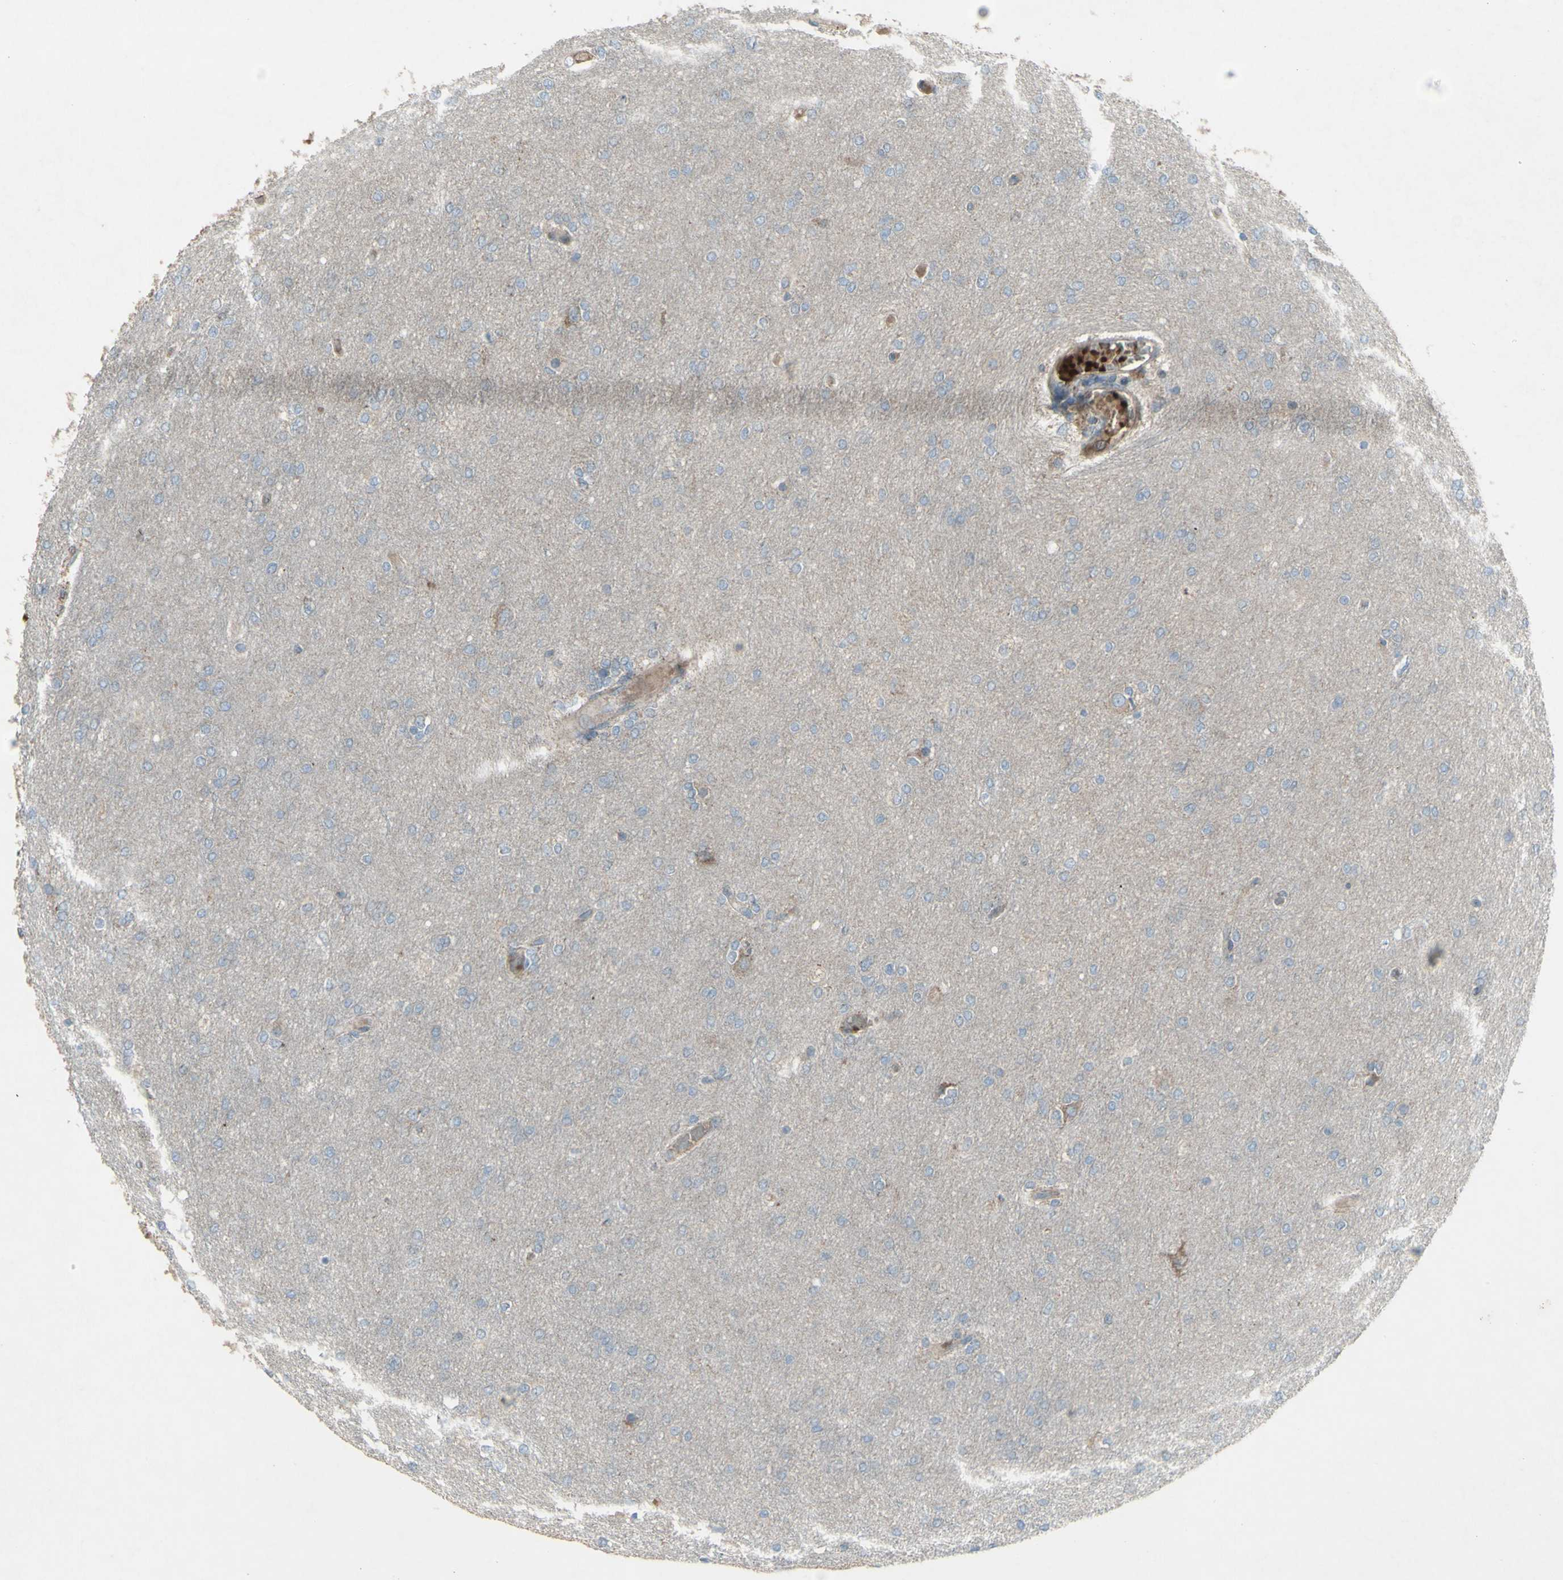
{"staining": {"intensity": "negative", "quantity": "none", "location": "none"}, "tissue": "glioma", "cell_type": "Tumor cells", "image_type": "cancer", "snomed": [{"axis": "morphology", "description": "Glioma, malignant, High grade"}, {"axis": "topography", "description": "Cerebral cortex"}], "caption": "The photomicrograph shows no significant positivity in tumor cells of malignant high-grade glioma.", "gene": "SHC1", "patient": {"sex": "female", "age": 36}}